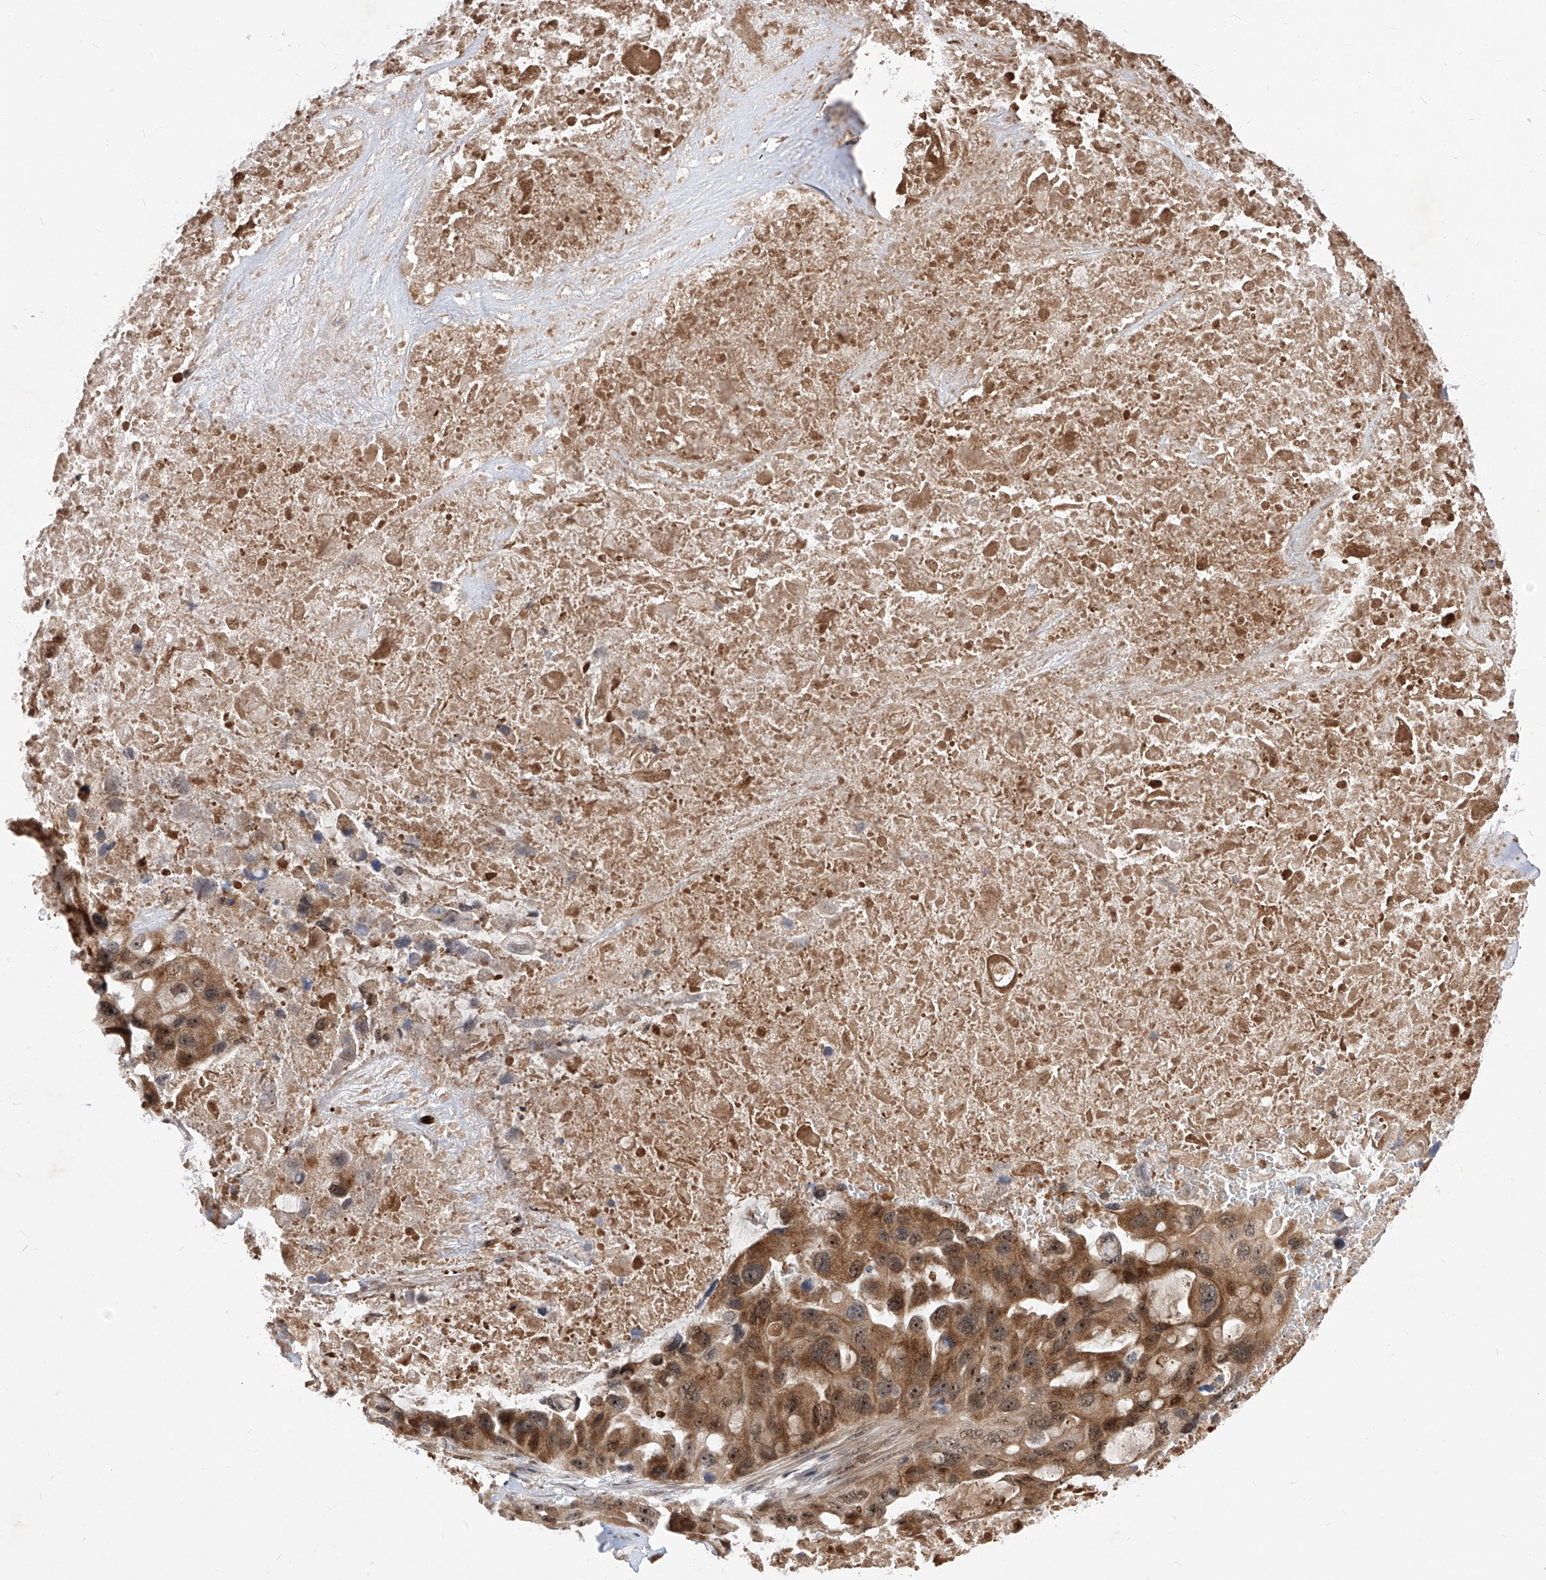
{"staining": {"intensity": "moderate", "quantity": "25%-75%", "location": "cytoplasmic/membranous,nuclear"}, "tissue": "lung cancer", "cell_type": "Tumor cells", "image_type": "cancer", "snomed": [{"axis": "morphology", "description": "Squamous cell carcinoma, NOS"}, {"axis": "topography", "description": "Lung"}], "caption": "Immunohistochemical staining of human squamous cell carcinoma (lung) reveals medium levels of moderate cytoplasmic/membranous and nuclear protein positivity in approximately 25%-75% of tumor cells.", "gene": "LGR4", "patient": {"sex": "female", "age": 73}}